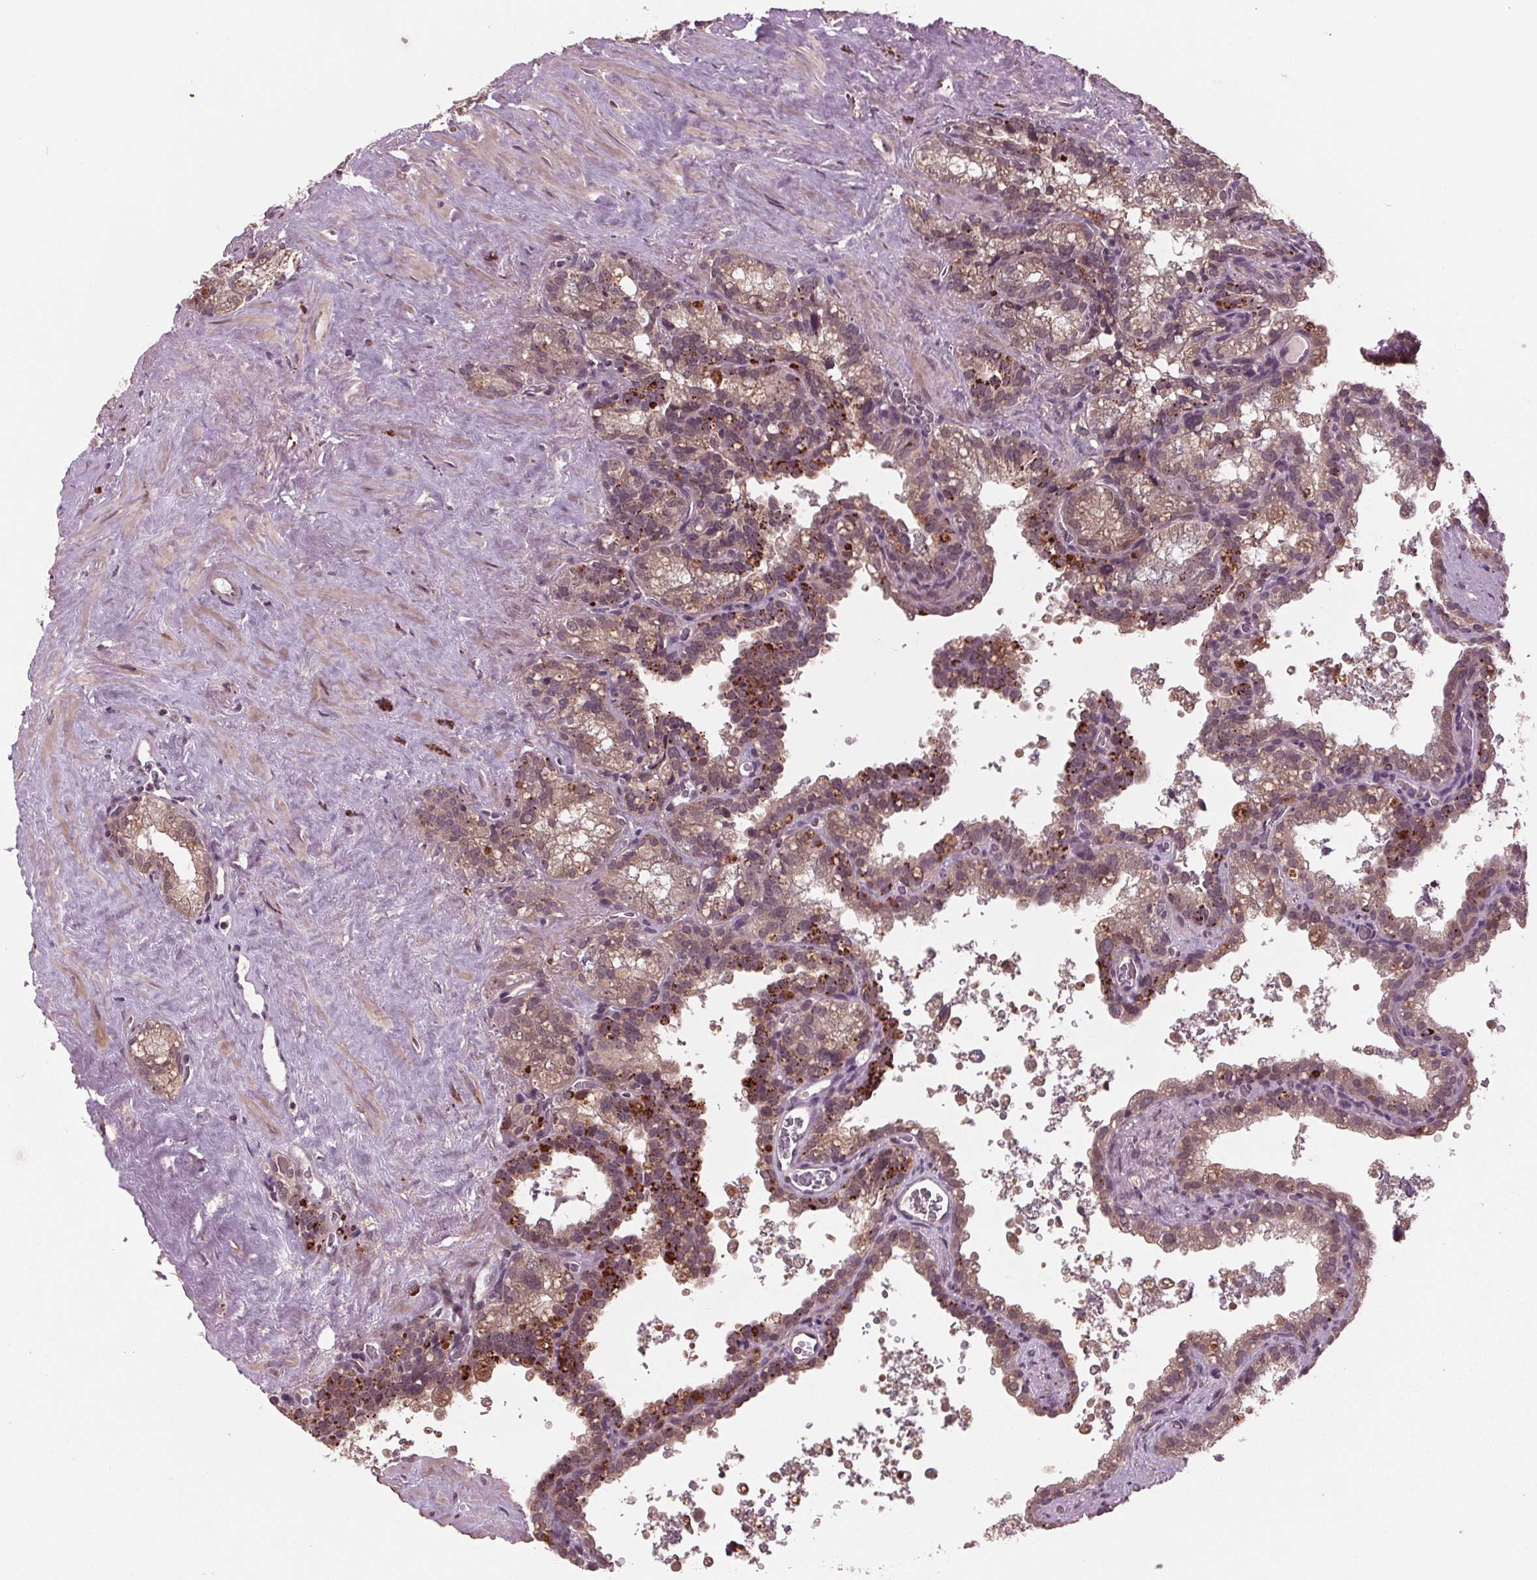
{"staining": {"intensity": "moderate", "quantity": "25%-75%", "location": "cytoplasmic/membranous"}, "tissue": "seminal vesicle", "cell_type": "Glandular cells", "image_type": "normal", "snomed": [{"axis": "morphology", "description": "Normal tissue, NOS"}, {"axis": "topography", "description": "Prostate"}, {"axis": "topography", "description": "Seminal veicle"}], "caption": "Protein expression analysis of normal seminal vesicle displays moderate cytoplasmic/membranous expression in approximately 25%-75% of glandular cells.", "gene": "MAPK8", "patient": {"sex": "male", "age": 71}}